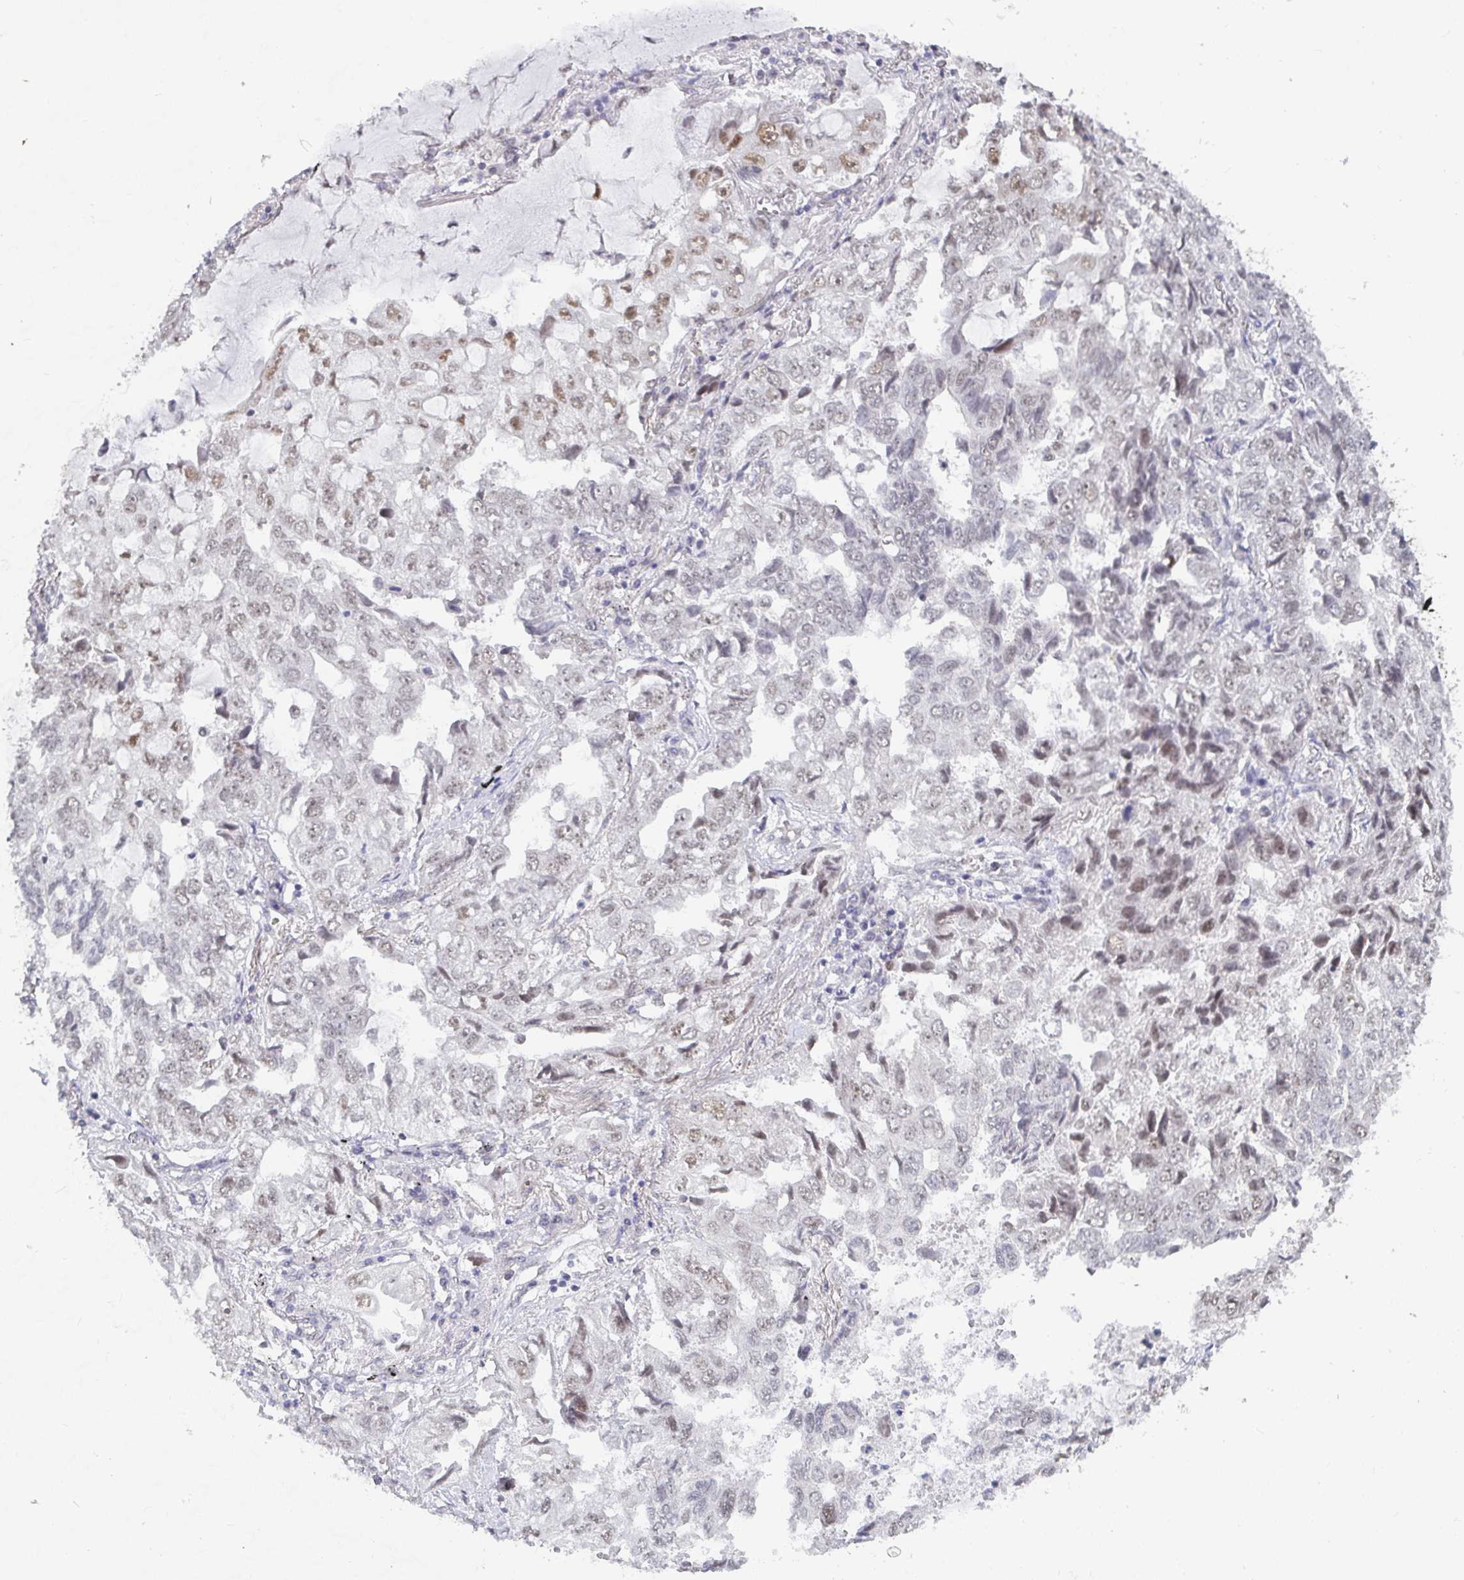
{"staining": {"intensity": "moderate", "quantity": "25%-75%", "location": "nuclear"}, "tissue": "lung cancer", "cell_type": "Tumor cells", "image_type": "cancer", "snomed": [{"axis": "morphology", "description": "Adenocarcinoma, NOS"}, {"axis": "topography", "description": "Lung"}], "caption": "Lung adenocarcinoma tissue demonstrates moderate nuclear positivity in approximately 25%-75% of tumor cells, visualized by immunohistochemistry.", "gene": "RCOR1", "patient": {"sex": "female", "age": 52}}